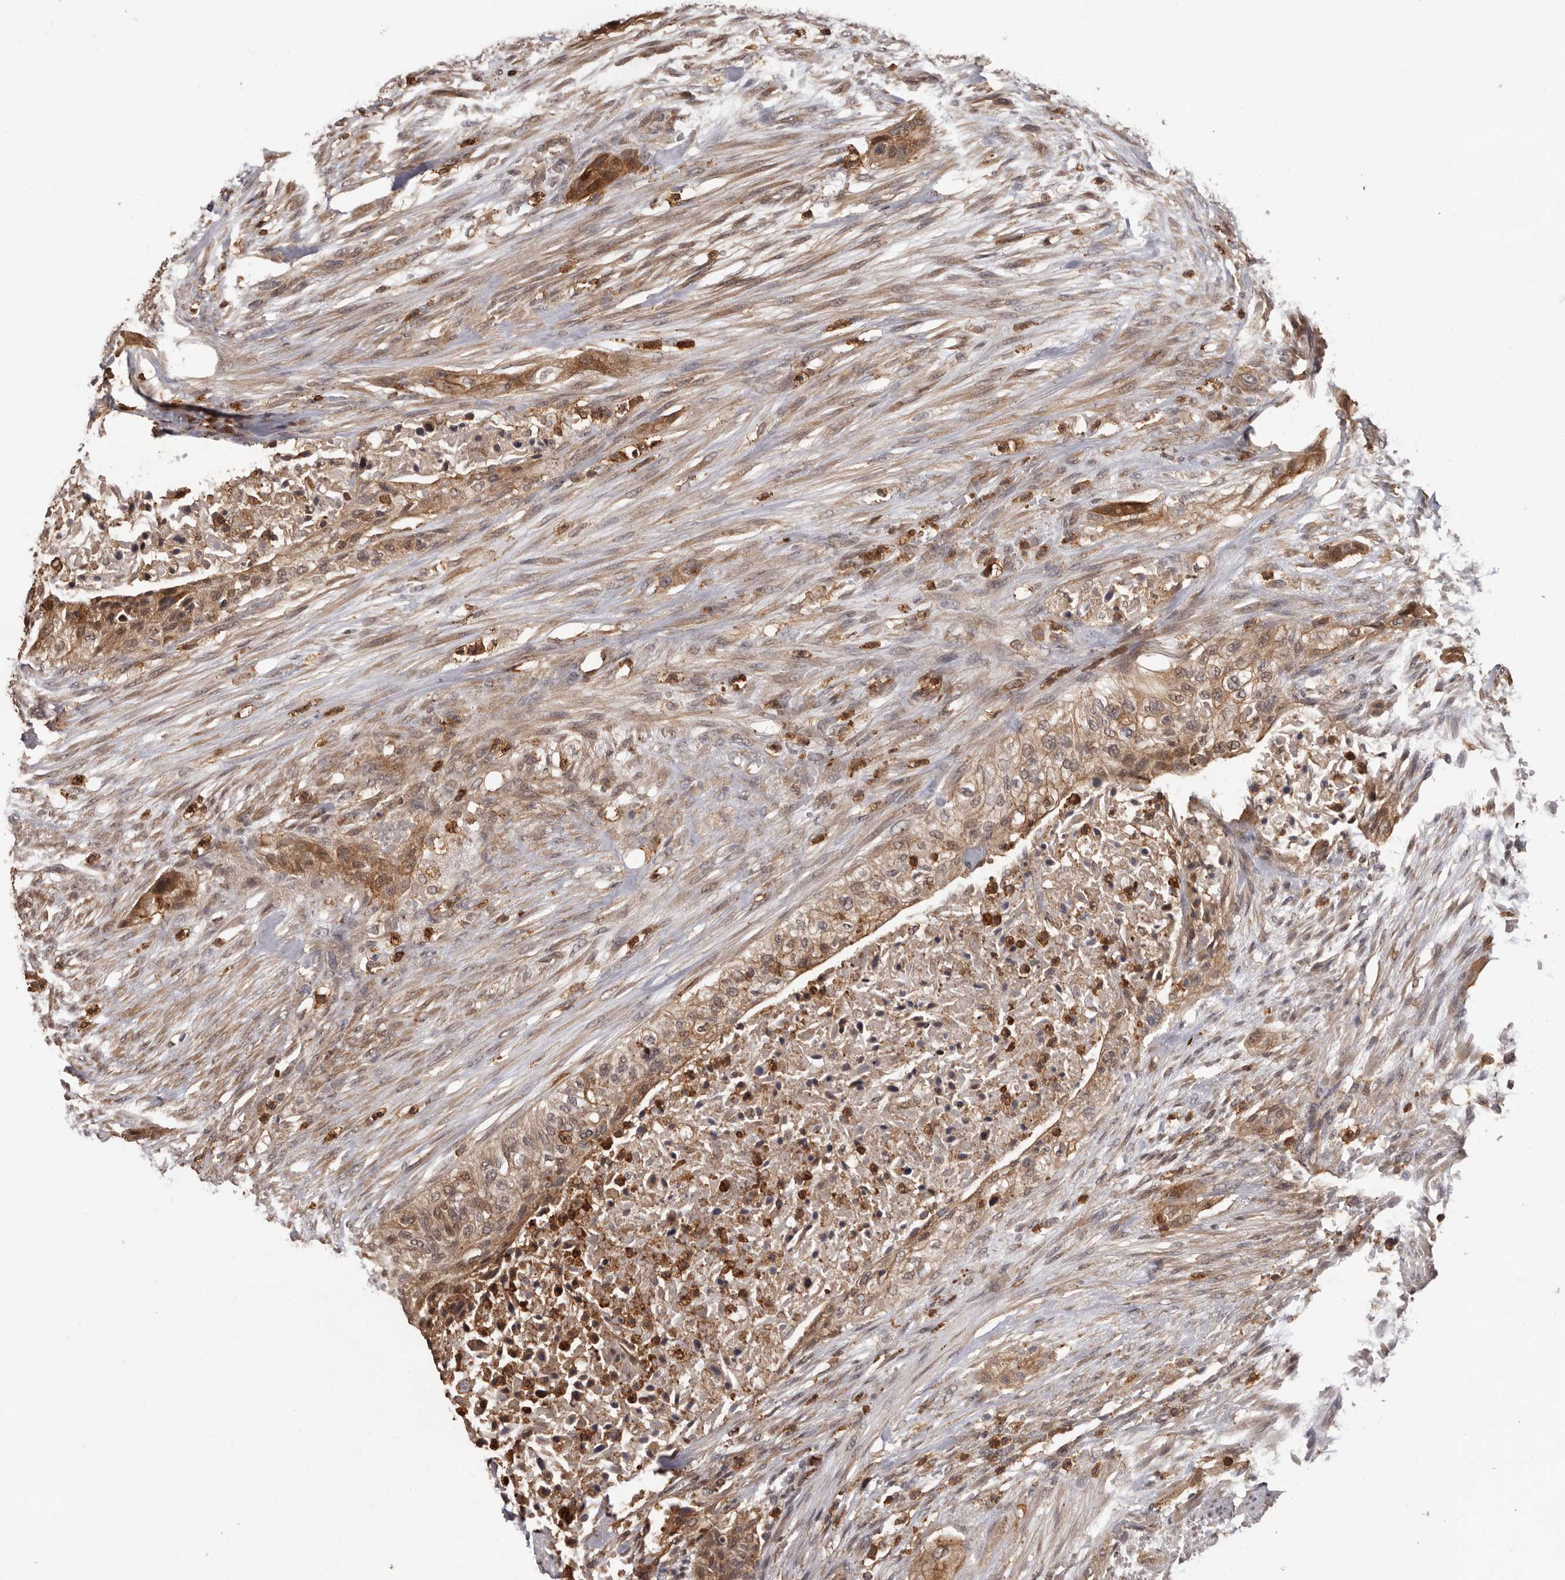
{"staining": {"intensity": "weak", "quantity": ">75%", "location": "cytoplasmic/membranous"}, "tissue": "urothelial cancer", "cell_type": "Tumor cells", "image_type": "cancer", "snomed": [{"axis": "morphology", "description": "Urothelial carcinoma, High grade"}, {"axis": "topography", "description": "Urinary bladder"}], "caption": "There is low levels of weak cytoplasmic/membranous positivity in tumor cells of urothelial carcinoma (high-grade), as demonstrated by immunohistochemical staining (brown color).", "gene": "PRR12", "patient": {"sex": "male", "age": 35}}